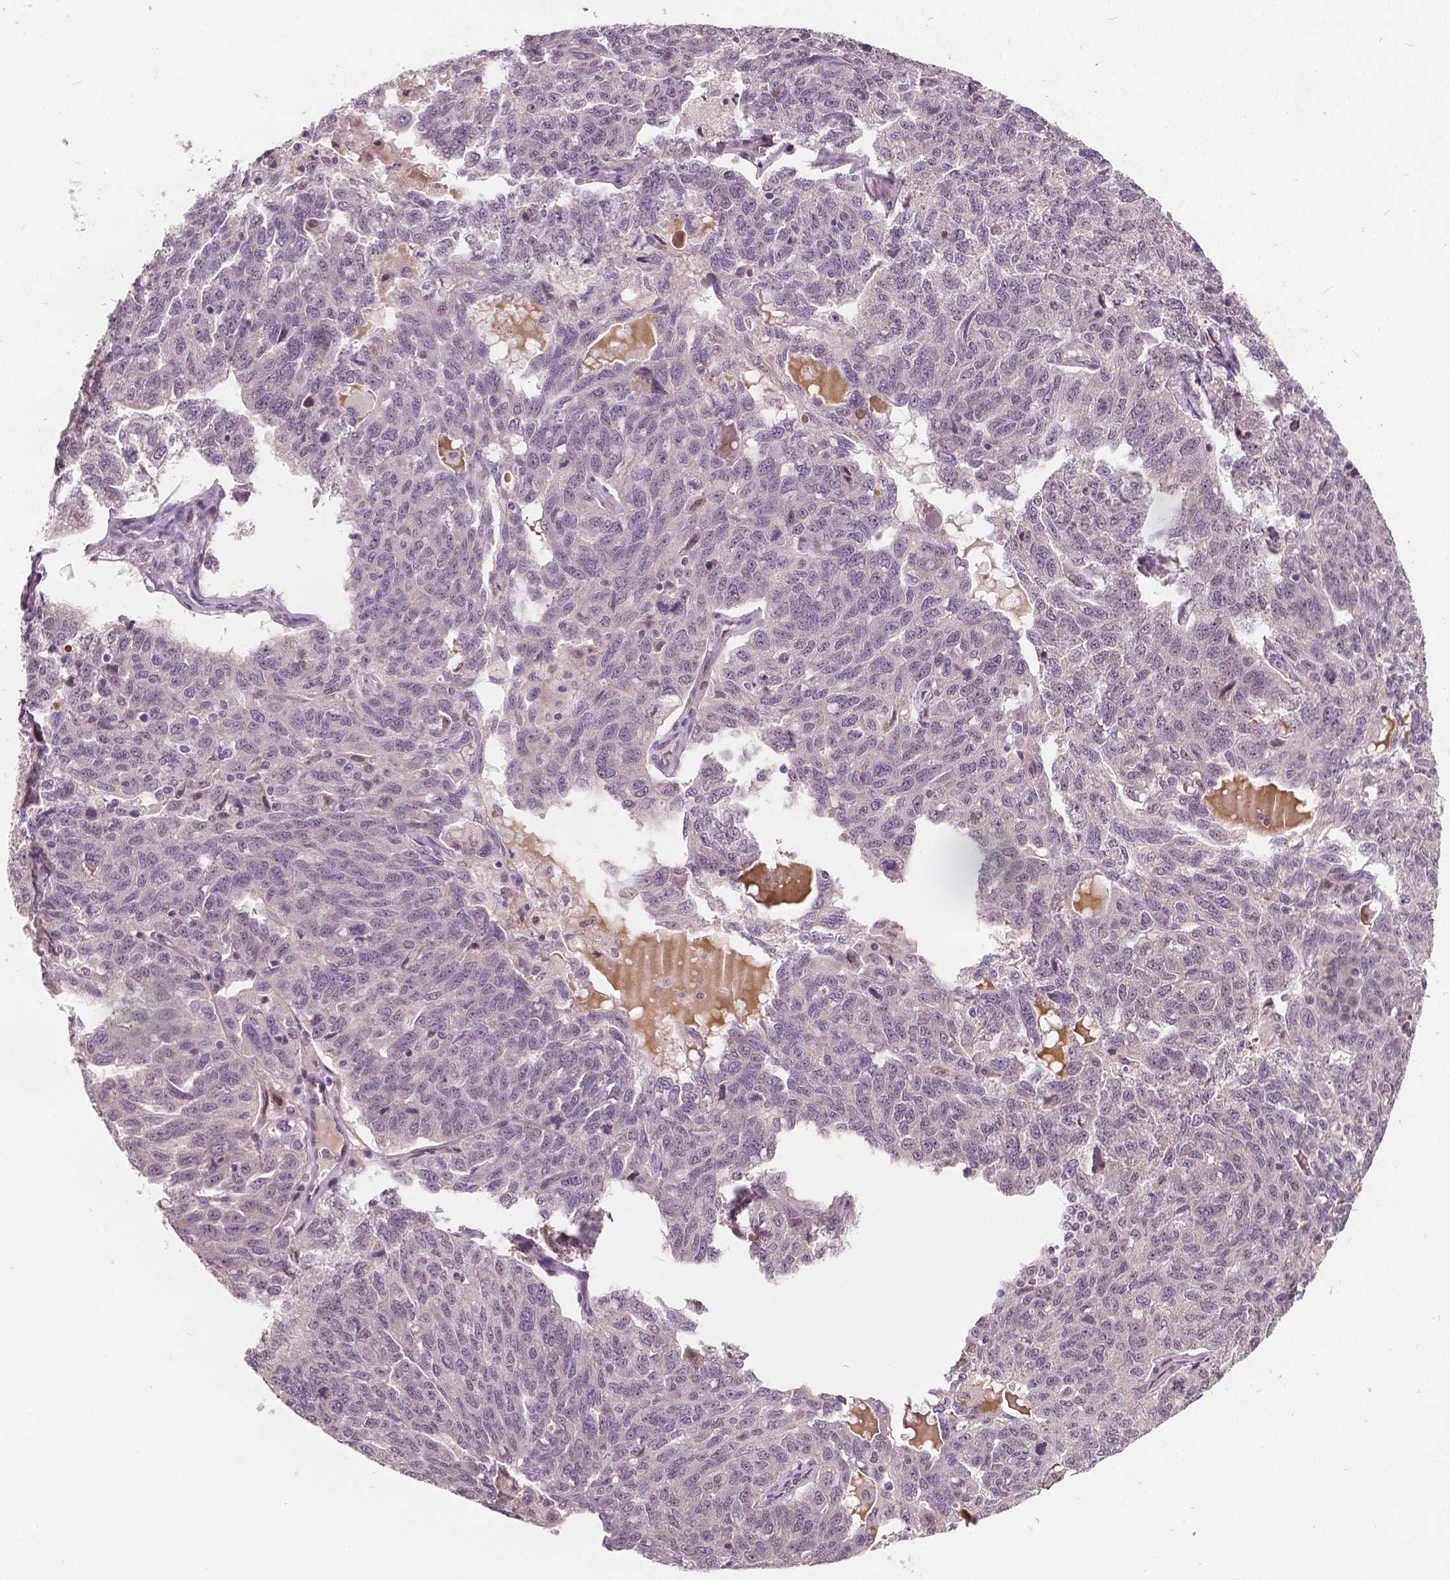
{"staining": {"intensity": "negative", "quantity": "none", "location": "none"}, "tissue": "ovarian cancer", "cell_type": "Tumor cells", "image_type": "cancer", "snomed": [{"axis": "morphology", "description": "Cystadenocarcinoma, serous, NOS"}, {"axis": "topography", "description": "Ovary"}], "caption": "Serous cystadenocarcinoma (ovarian) was stained to show a protein in brown. There is no significant expression in tumor cells.", "gene": "HMBOX1", "patient": {"sex": "female", "age": 71}}